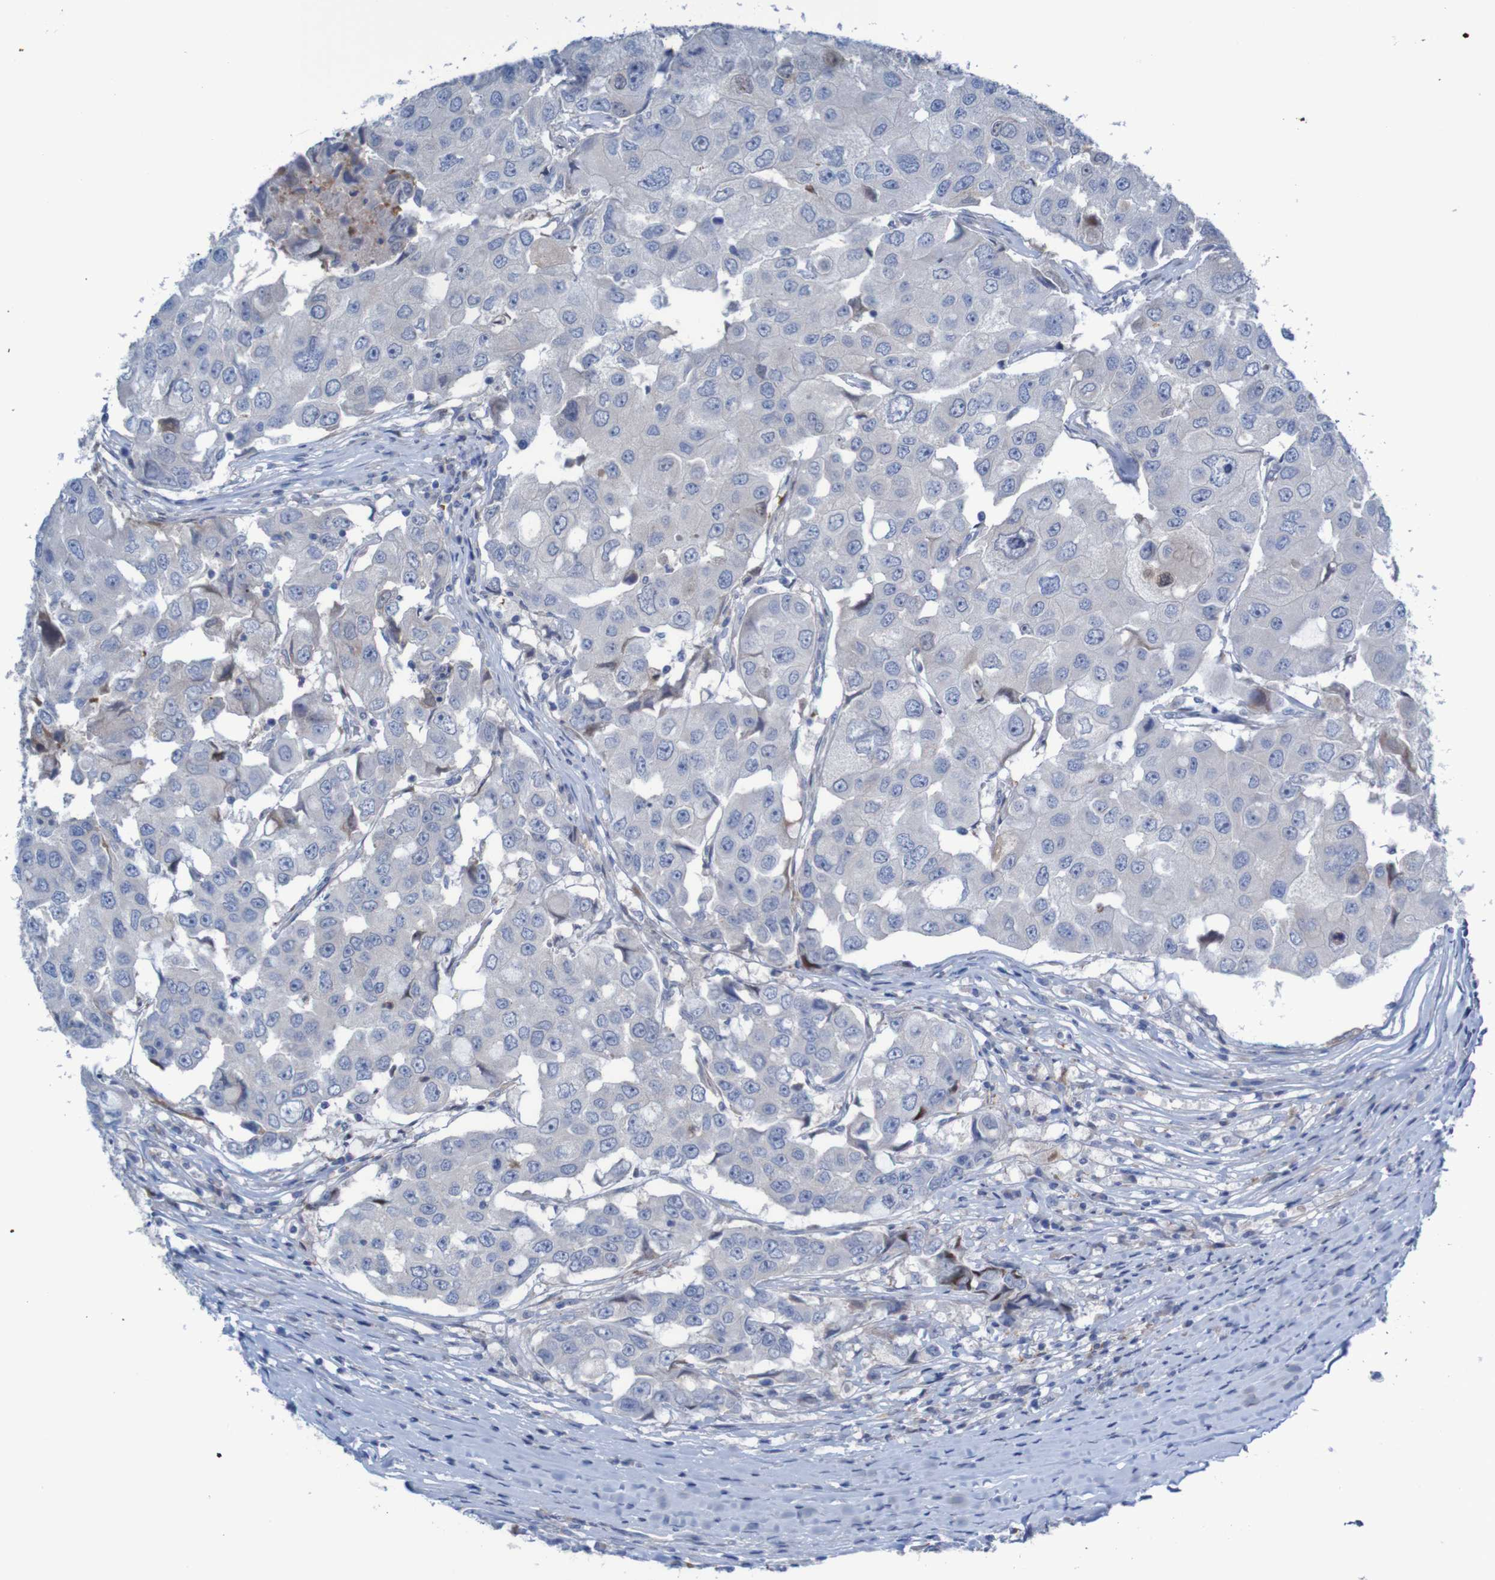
{"staining": {"intensity": "negative", "quantity": "none", "location": "none"}, "tissue": "breast cancer", "cell_type": "Tumor cells", "image_type": "cancer", "snomed": [{"axis": "morphology", "description": "Duct carcinoma"}, {"axis": "topography", "description": "Breast"}], "caption": "Human breast invasive ductal carcinoma stained for a protein using IHC shows no positivity in tumor cells.", "gene": "ANGPT4", "patient": {"sex": "female", "age": 27}}